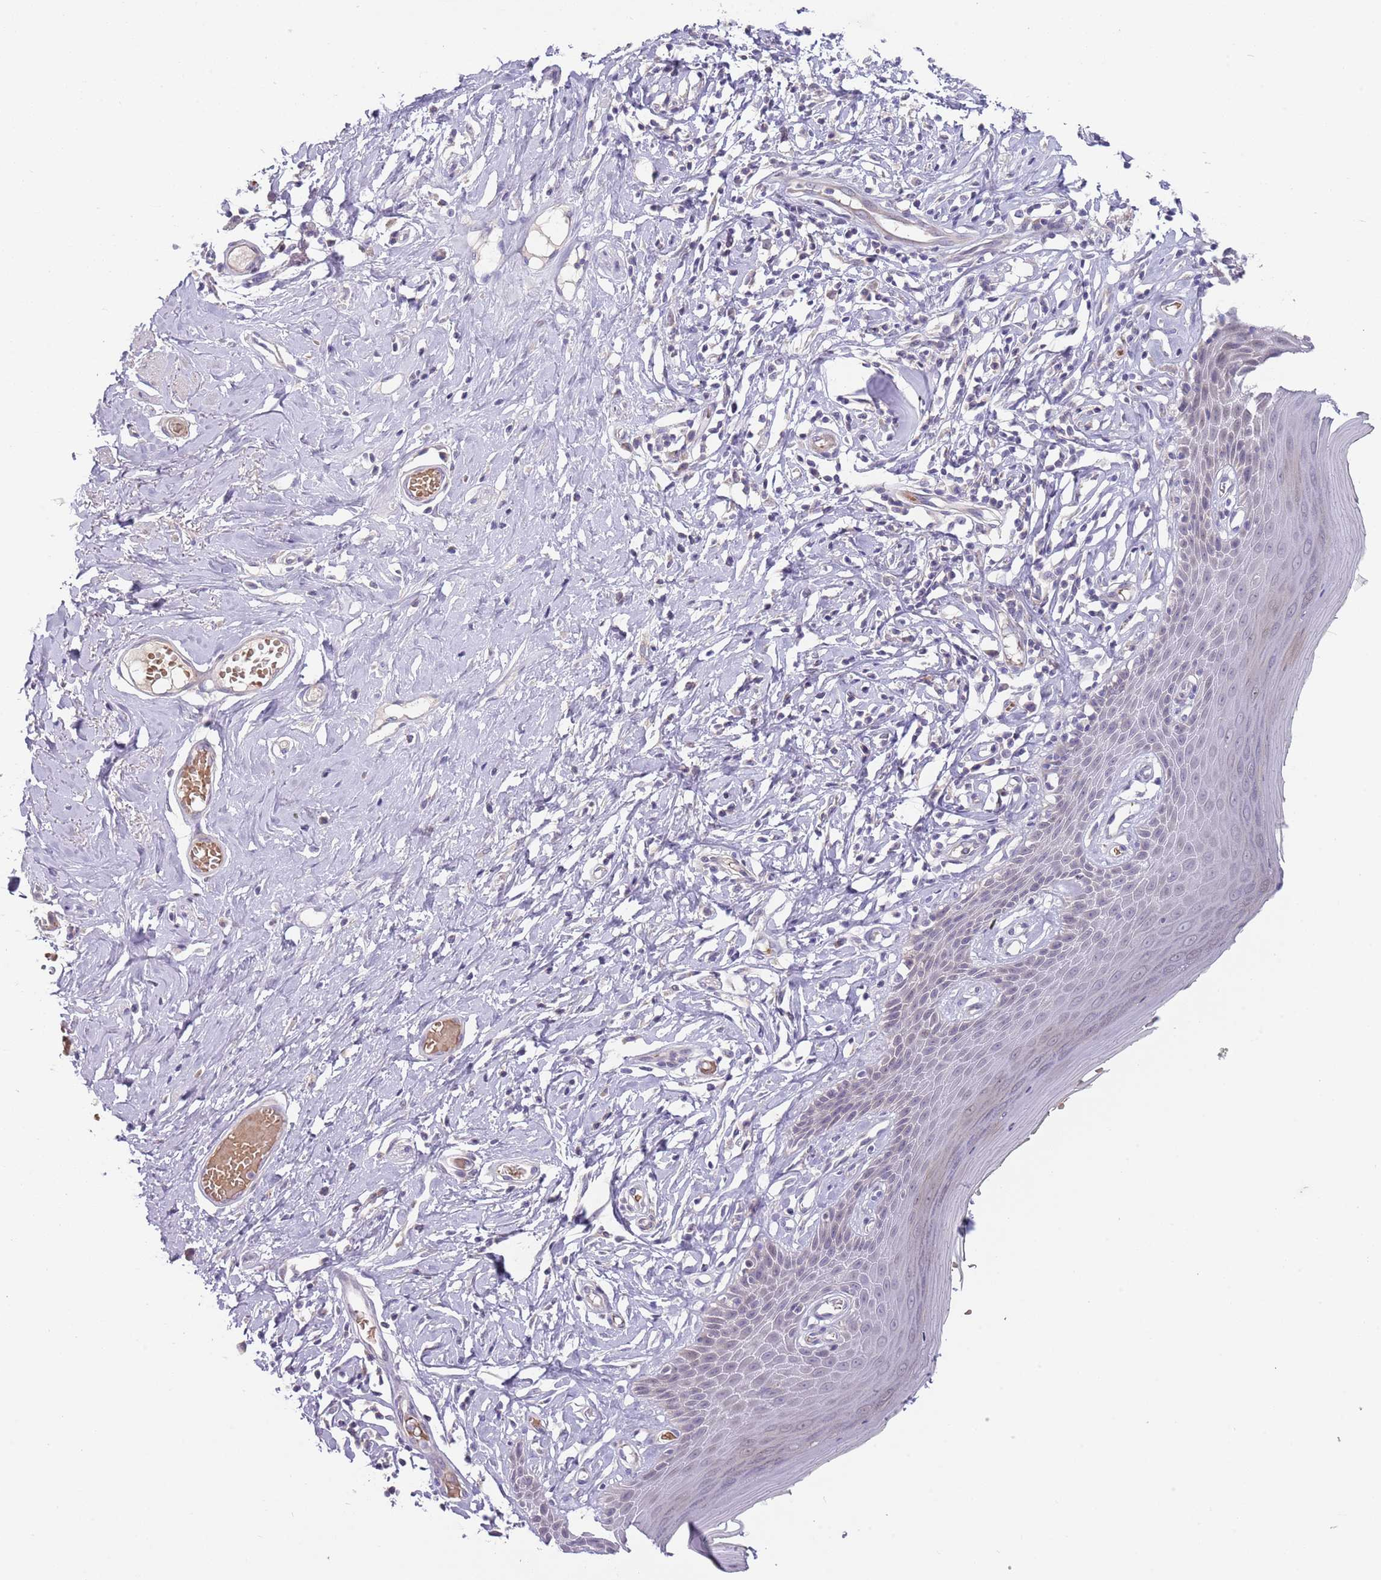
{"staining": {"intensity": "negative", "quantity": "none", "location": "none"}, "tissue": "skin", "cell_type": "Epidermal cells", "image_type": "normal", "snomed": [{"axis": "morphology", "description": "Normal tissue, NOS"}, {"axis": "morphology", "description": "Inflammation, NOS"}, {"axis": "topography", "description": "Vulva"}], "caption": "Epidermal cells show no significant protein positivity in unremarkable skin. Brightfield microscopy of immunohistochemistry (IHC) stained with DAB (brown) and hematoxylin (blue), captured at high magnification.", "gene": "PRAC1", "patient": {"sex": "female", "age": 84}}